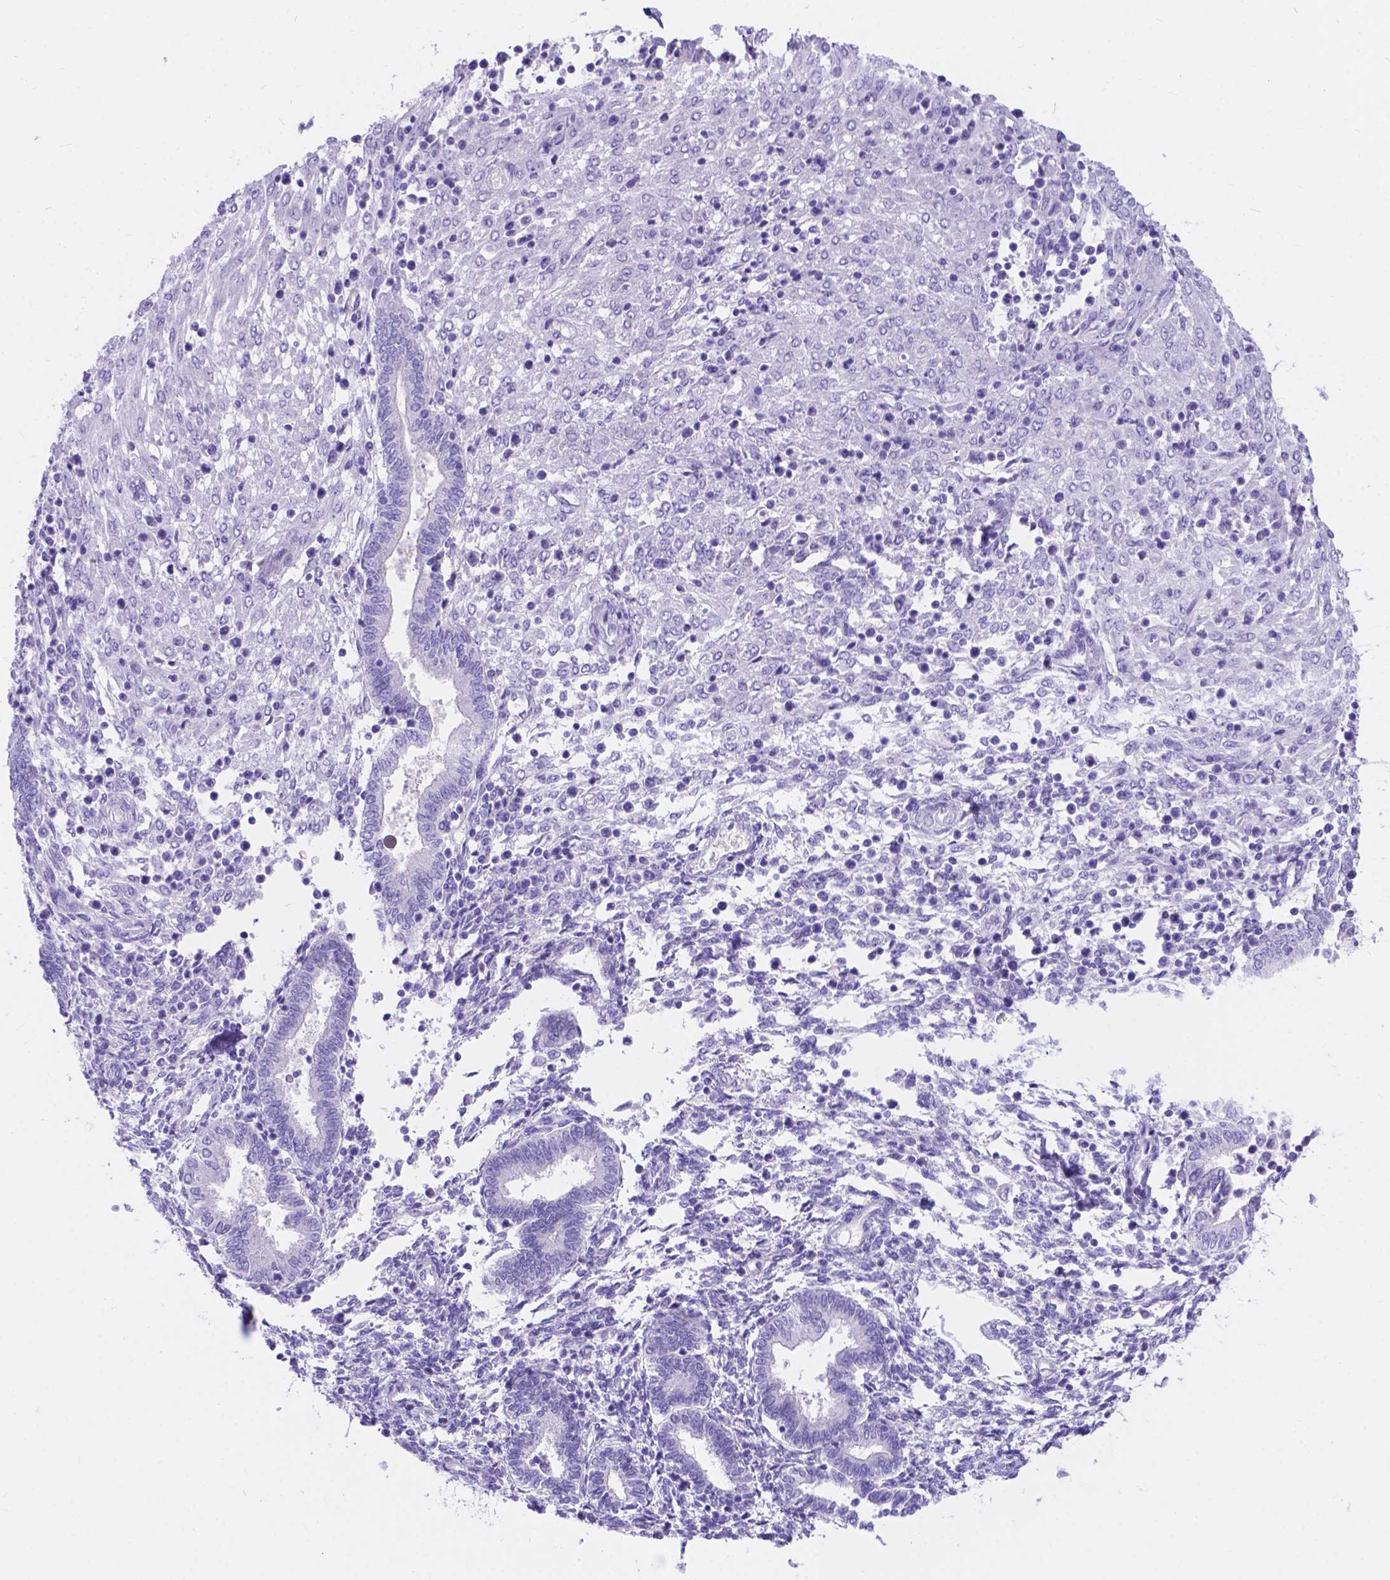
{"staining": {"intensity": "negative", "quantity": "none", "location": "none"}, "tissue": "endometrium", "cell_type": "Cells in endometrial stroma", "image_type": "normal", "snomed": [{"axis": "morphology", "description": "Normal tissue, NOS"}, {"axis": "topography", "description": "Endometrium"}], "caption": "An immunohistochemistry histopathology image of benign endometrium is shown. There is no staining in cells in endometrial stroma of endometrium. (Immunohistochemistry, brightfield microscopy, high magnification).", "gene": "KLHL10", "patient": {"sex": "female", "age": 42}}